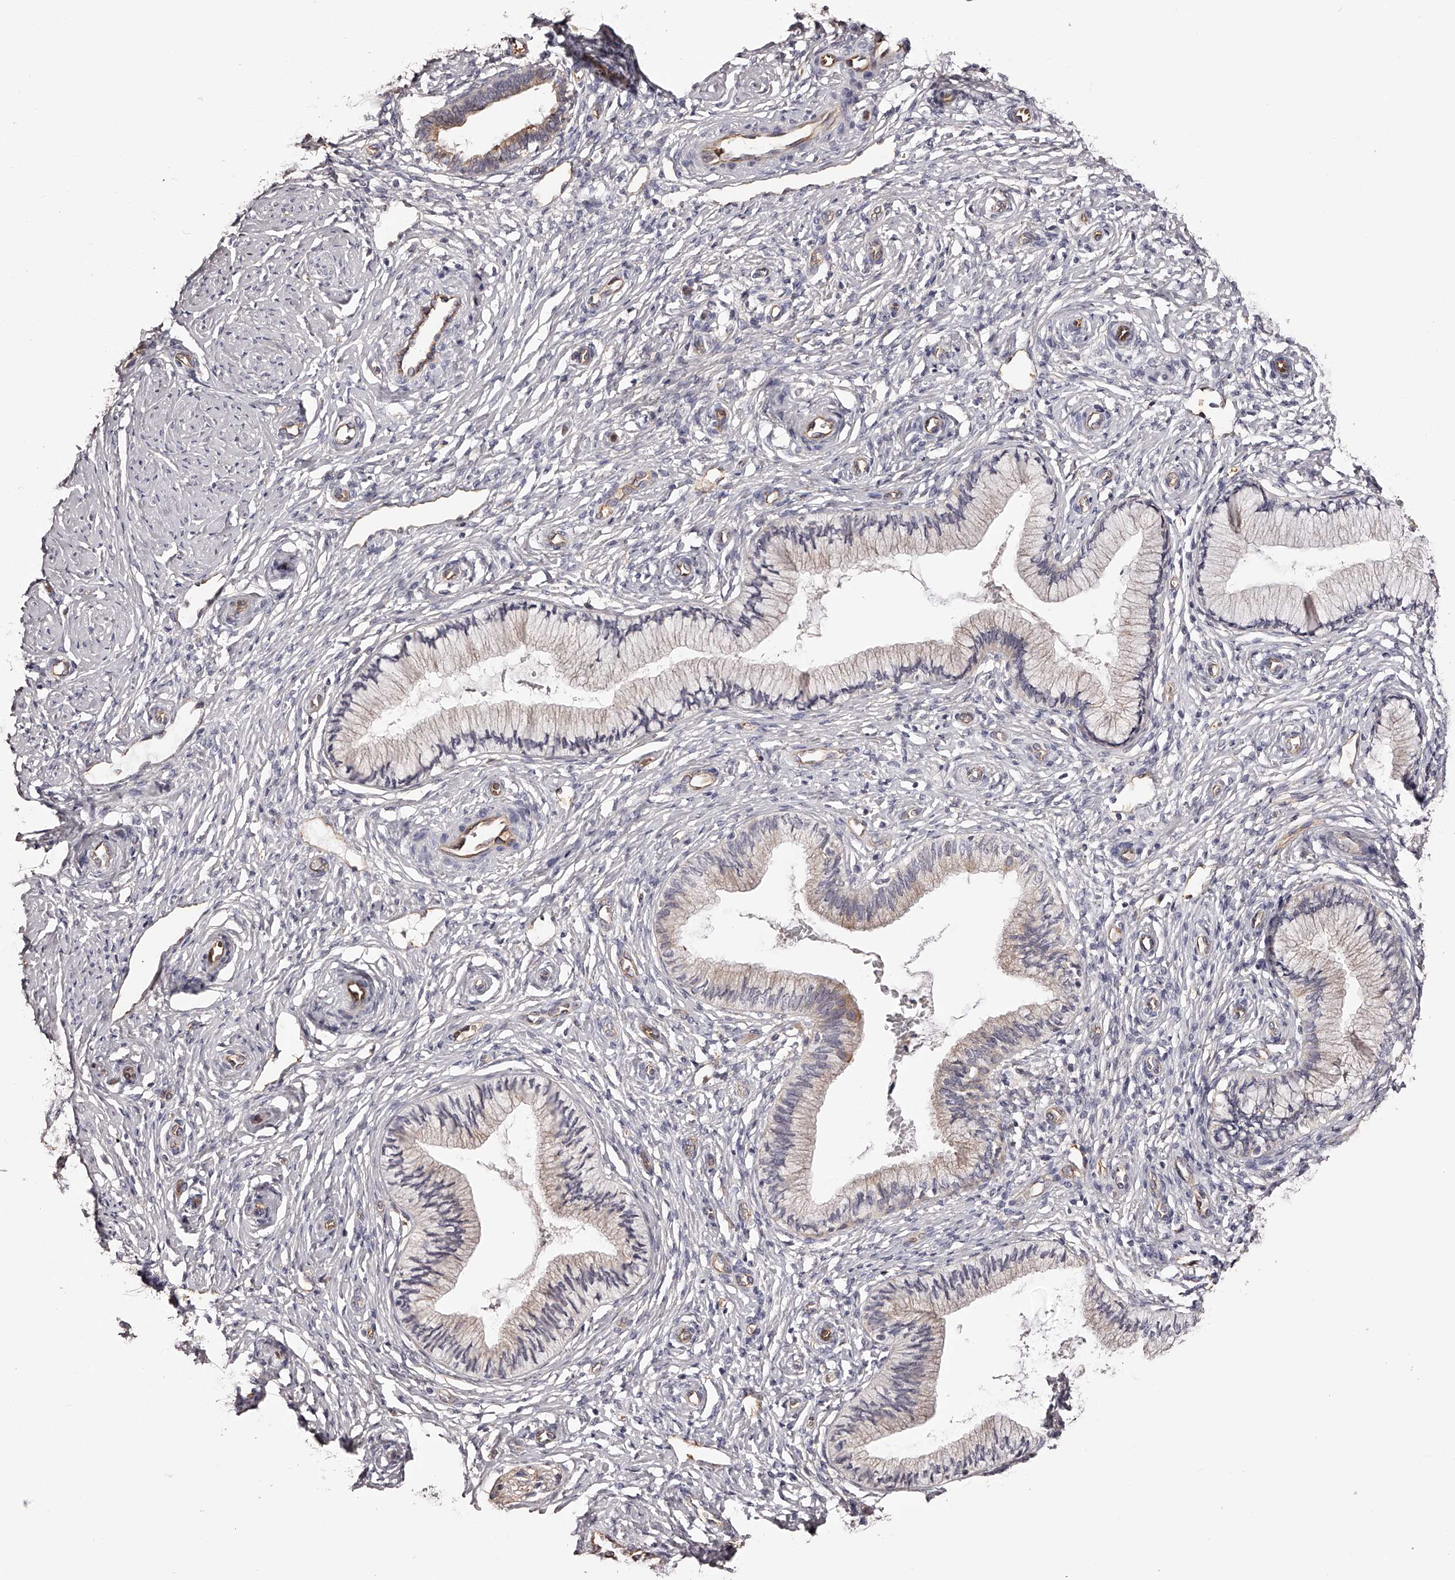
{"staining": {"intensity": "weak", "quantity": "<25%", "location": "cytoplasmic/membranous"}, "tissue": "cervix", "cell_type": "Glandular cells", "image_type": "normal", "snomed": [{"axis": "morphology", "description": "Normal tissue, NOS"}, {"axis": "topography", "description": "Cervix"}], "caption": "Glandular cells show no significant protein expression in unremarkable cervix. (DAB immunohistochemistry, high magnification).", "gene": "LTV1", "patient": {"sex": "female", "age": 27}}